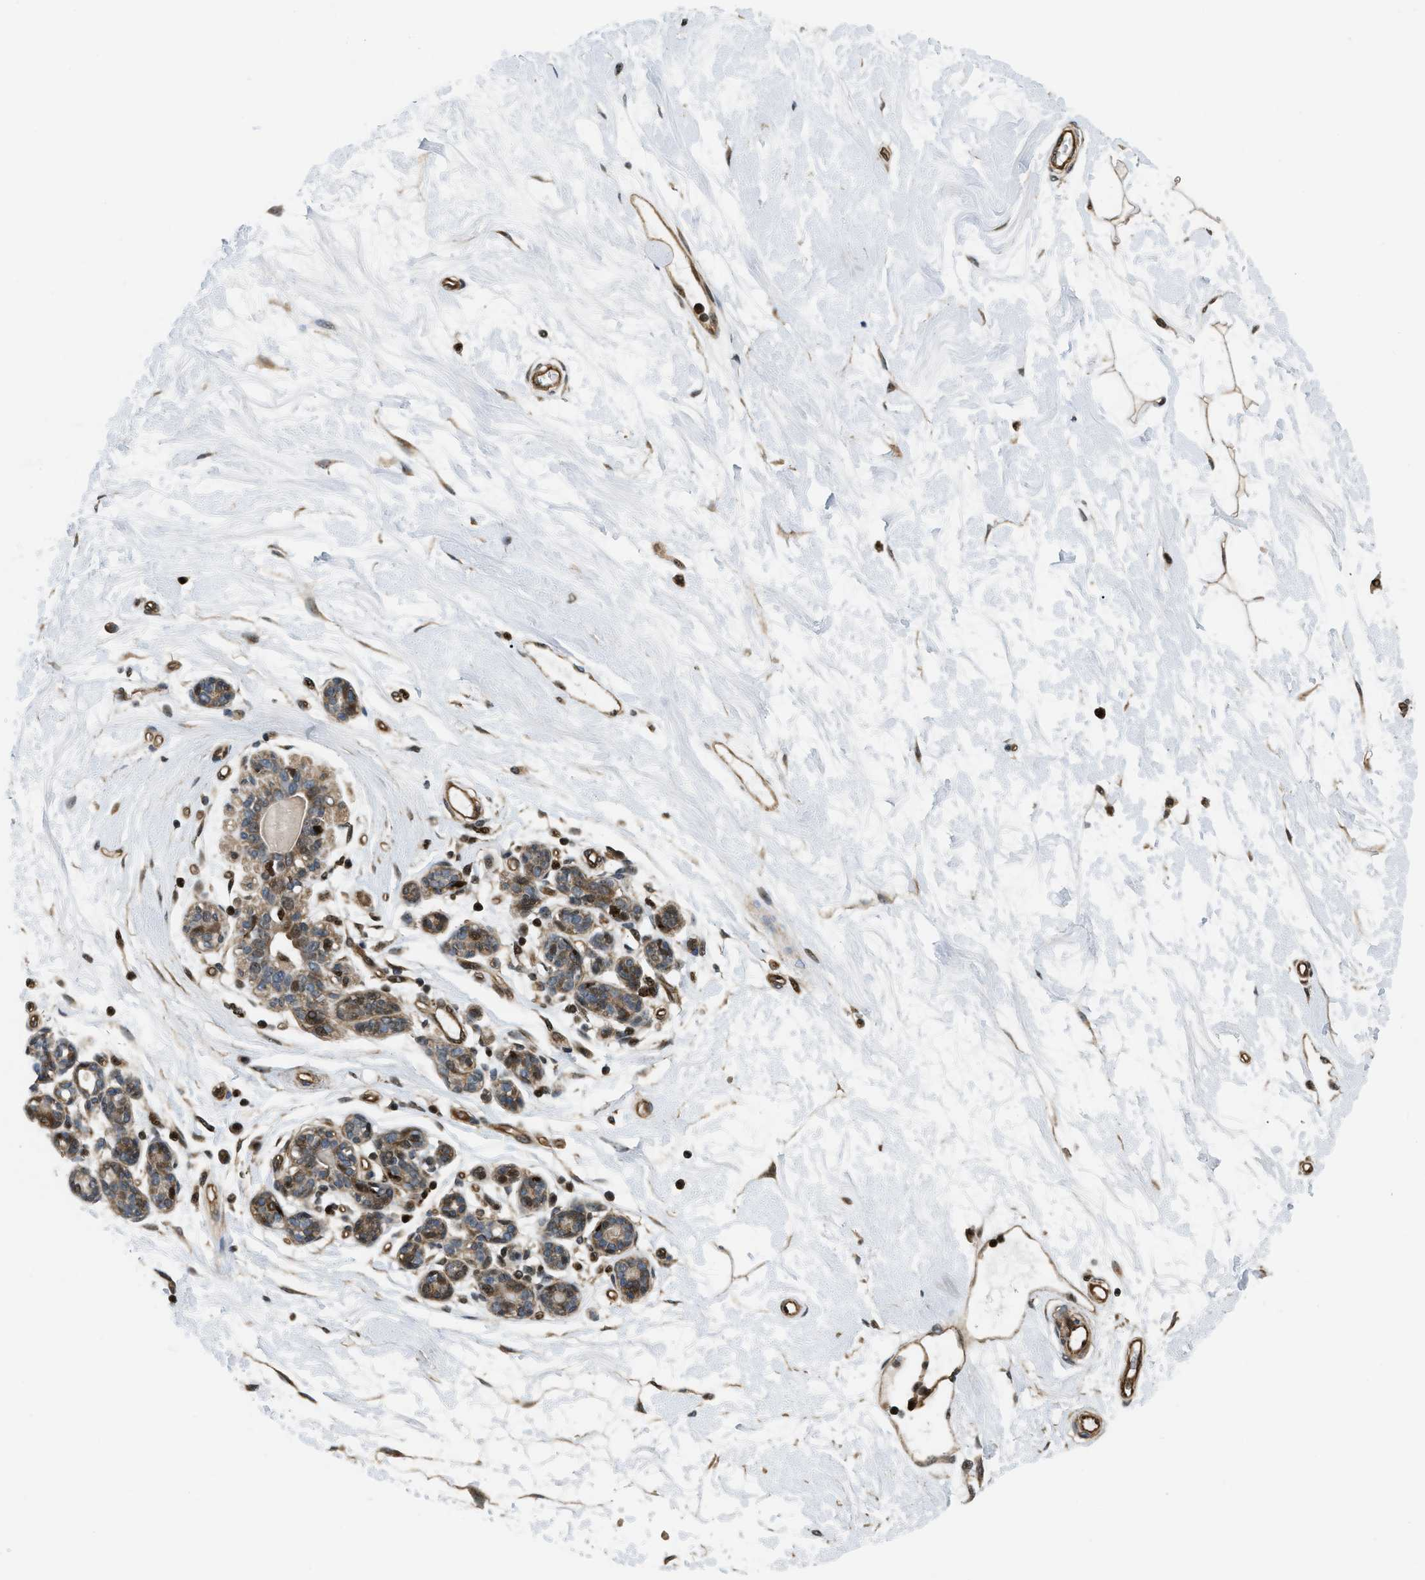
{"staining": {"intensity": "moderate", "quantity": "25%-75%", "location": "cytoplasmic/membranous,nuclear"}, "tissue": "breast", "cell_type": "Adipocytes", "image_type": "normal", "snomed": [{"axis": "morphology", "description": "Normal tissue, NOS"}, {"axis": "morphology", "description": "Lobular carcinoma"}, {"axis": "topography", "description": "Breast"}], "caption": "Adipocytes exhibit medium levels of moderate cytoplasmic/membranous,nuclear staining in approximately 25%-75% of cells in normal breast.", "gene": "LTA4H", "patient": {"sex": "female", "age": 59}}